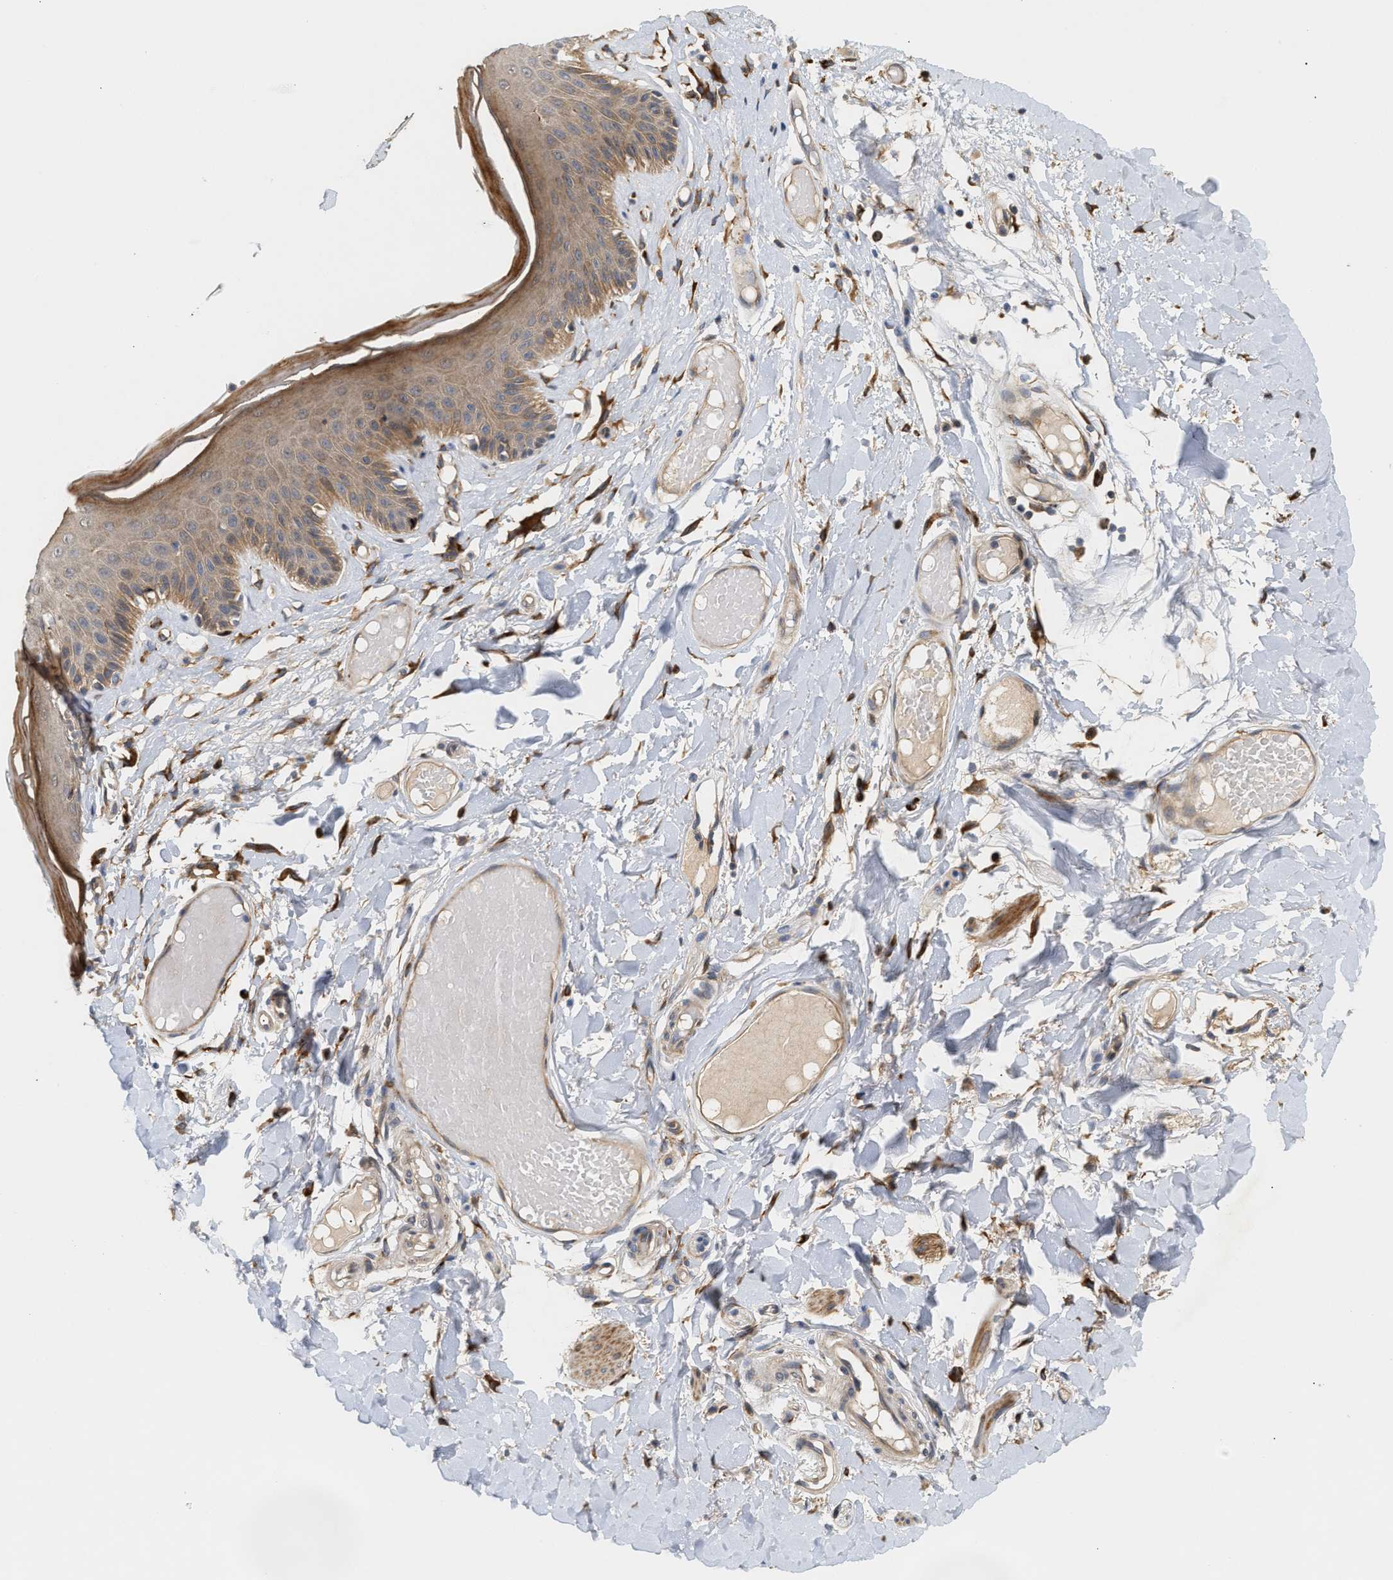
{"staining": {"intensity": "moderate", "quantity": ">75%", "location": "cytoplasmic/membranous"}, "tissue": "skin", "cell_type": "Epidermal cells", "image_type": "normal", "snomed": [{"axis": "morphology", "description": "Normal tissue, NOS"}, {"axis": "topography", "description": "Vulva"}], "caption": "This histopathology image exhibits normal skin stained with immunohistochemistry to label a protein in brown. The cytoplasmic/membranous of epidermal cells show moderate positivity for the protein. Nuclei are counter-stained blue.", "gene": "PLCD1", "patient": {"sex": "female", "age": 73}}